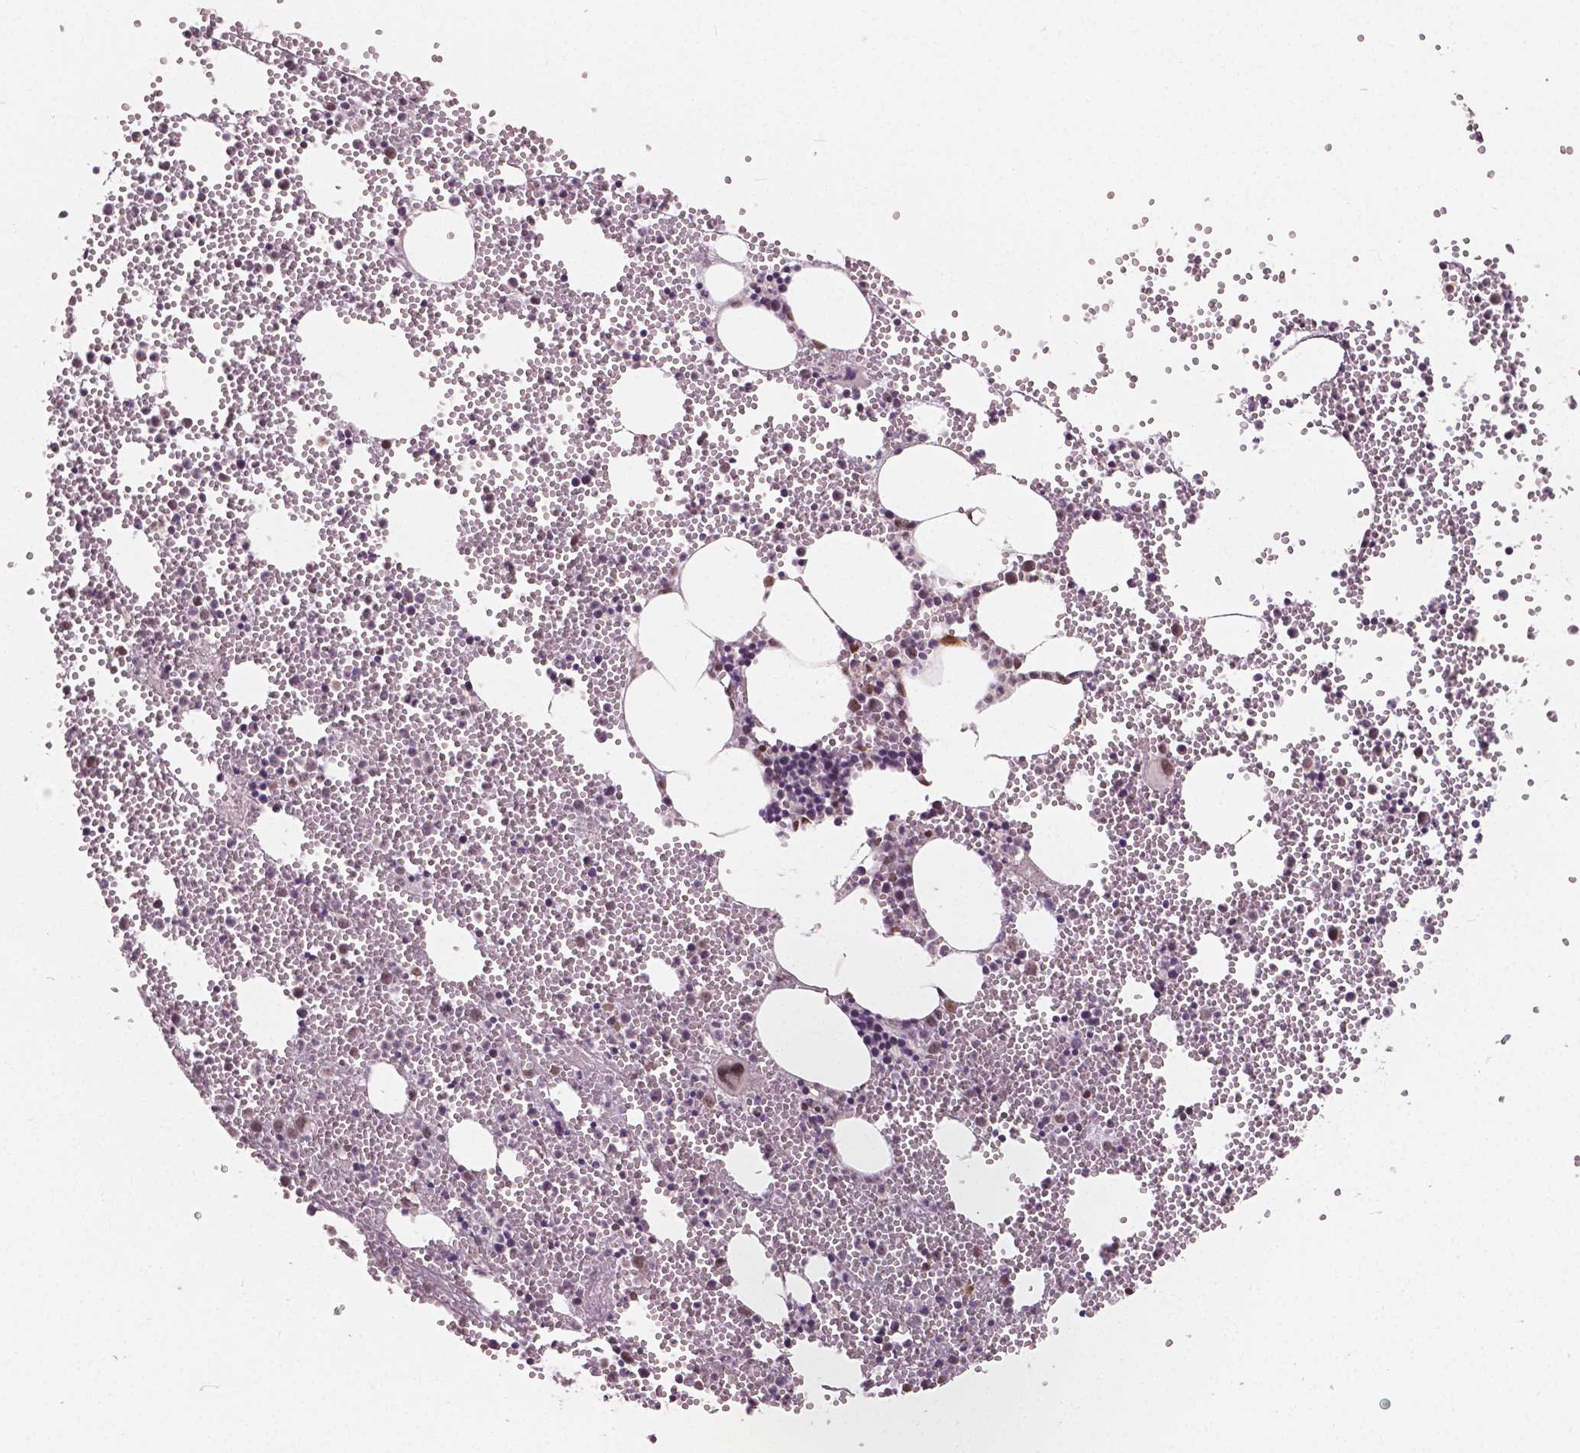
{"staining": {"intensity": "moderate", "quantity": "<25%", "location": "nuclear"}, "tissue": "bone marrow", "cell_type": "Hematopoietic cells", "image_type": "normal", "snomed": [{"axis": "morphology", "description": "Normal tissue, NOS"}, {"axis": "topography", "description": "Bone marrow"}], "caption": "IHC image of benign bone marrow: human bone marrow stained using IHC reveals low levels of moderate protein expression localized specifically in the nuclear of hematopoietic cells, appearing as a nuclear brown color.", "gene": "HMBOX1", "patient": {"sex": "male", "age": 89}}